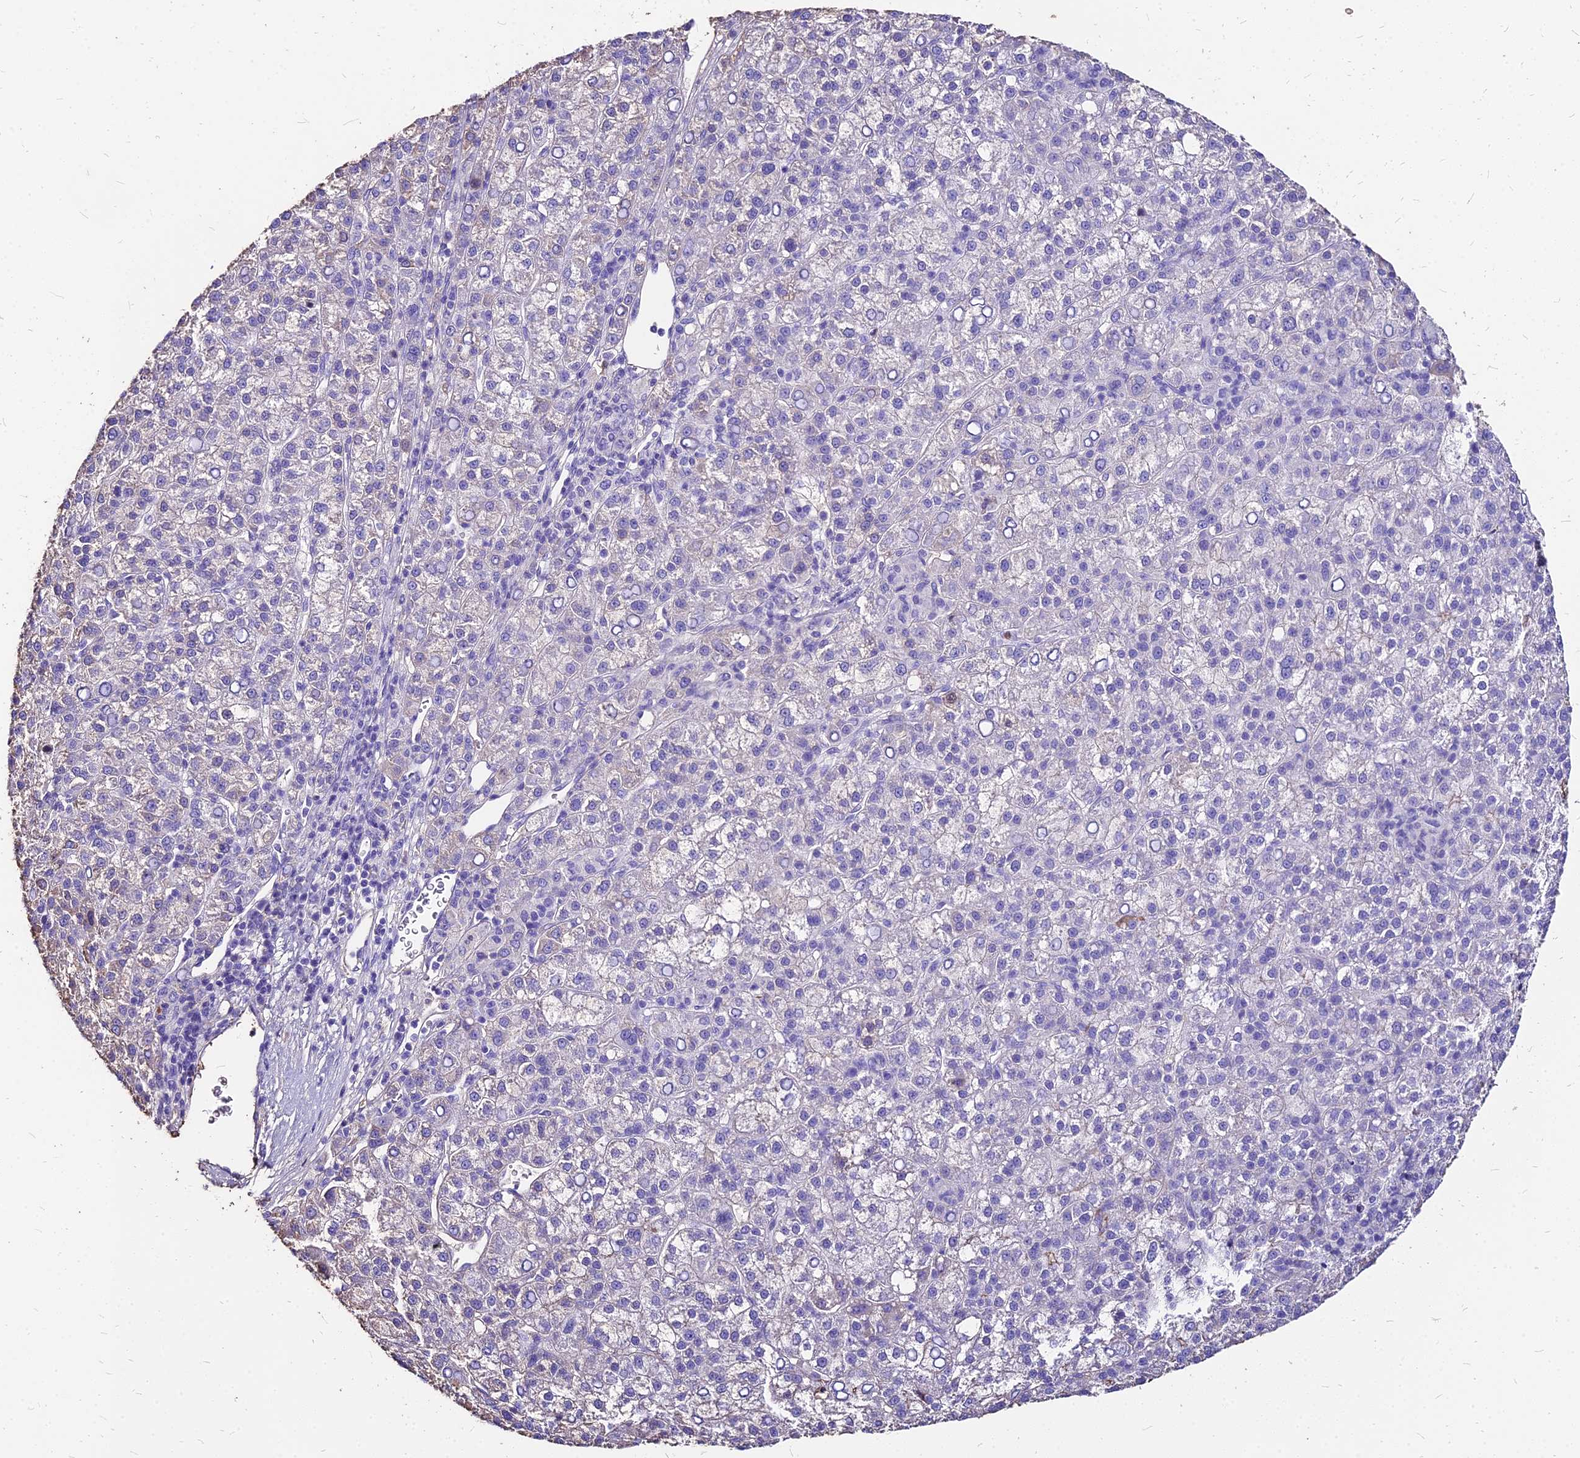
{"staining": {"intensity": "negative", "quantity": "none", "location": "none"}, "tissue": "liver cancer", "cell_type": "Tumor cells", "image_type": "cancer", "snomed": [{"axis": "morphology", "description": "Carcinoma, Hepatocellular, NOS"}, {"axis": "topography", "description": "Liver"}], "caption": "This is an immunohistochemistry (IHC) micrograph of liver hepatocellular carcinoma. There is no positivity in tumor cells.", "gene": "NME5", "patient": {"sex": "female", "age": 58}}